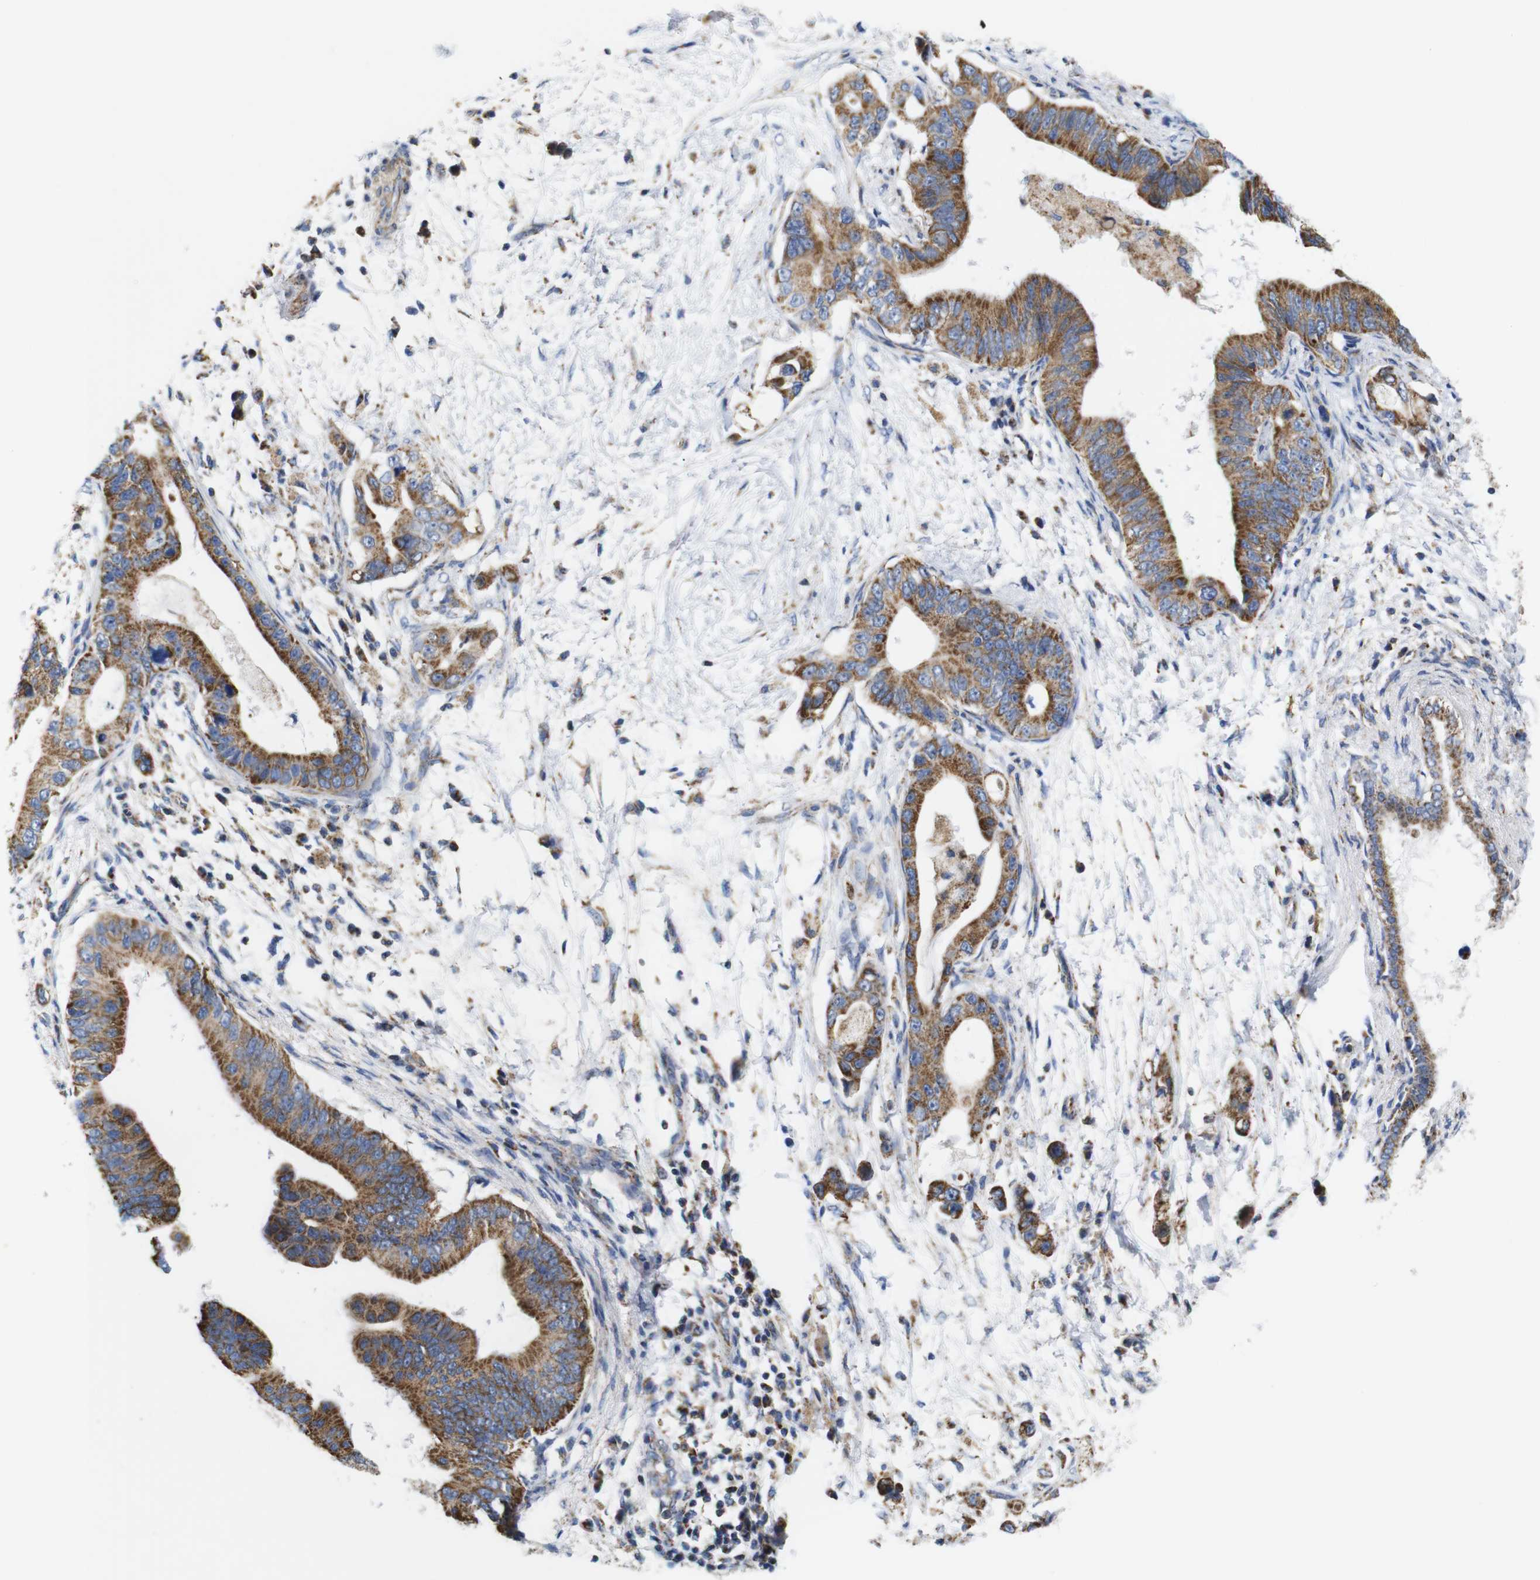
{"staining": {"intensity": "strong", "quantity": ">75%", "location": "cytoplasmic/membranous"}, "tissue": "pancreatic cancer", "cell_type": "Tumor cells", "image_type": "cancer", "snomed": [{"axis": "morphology", "description": "Adenocarcinoma, NOS"}, {"axis": "topography", "description": "Pancreas"}], "caption": "There is high levels of strong cytoplasmic/membranous positivity in tumor cells of pancreatic adenocarcinoma, as demonstrated by immunohistochemical staining (brown color).", "gene": "FAM171B", "patient": {"sex": "male", "age": 77}}